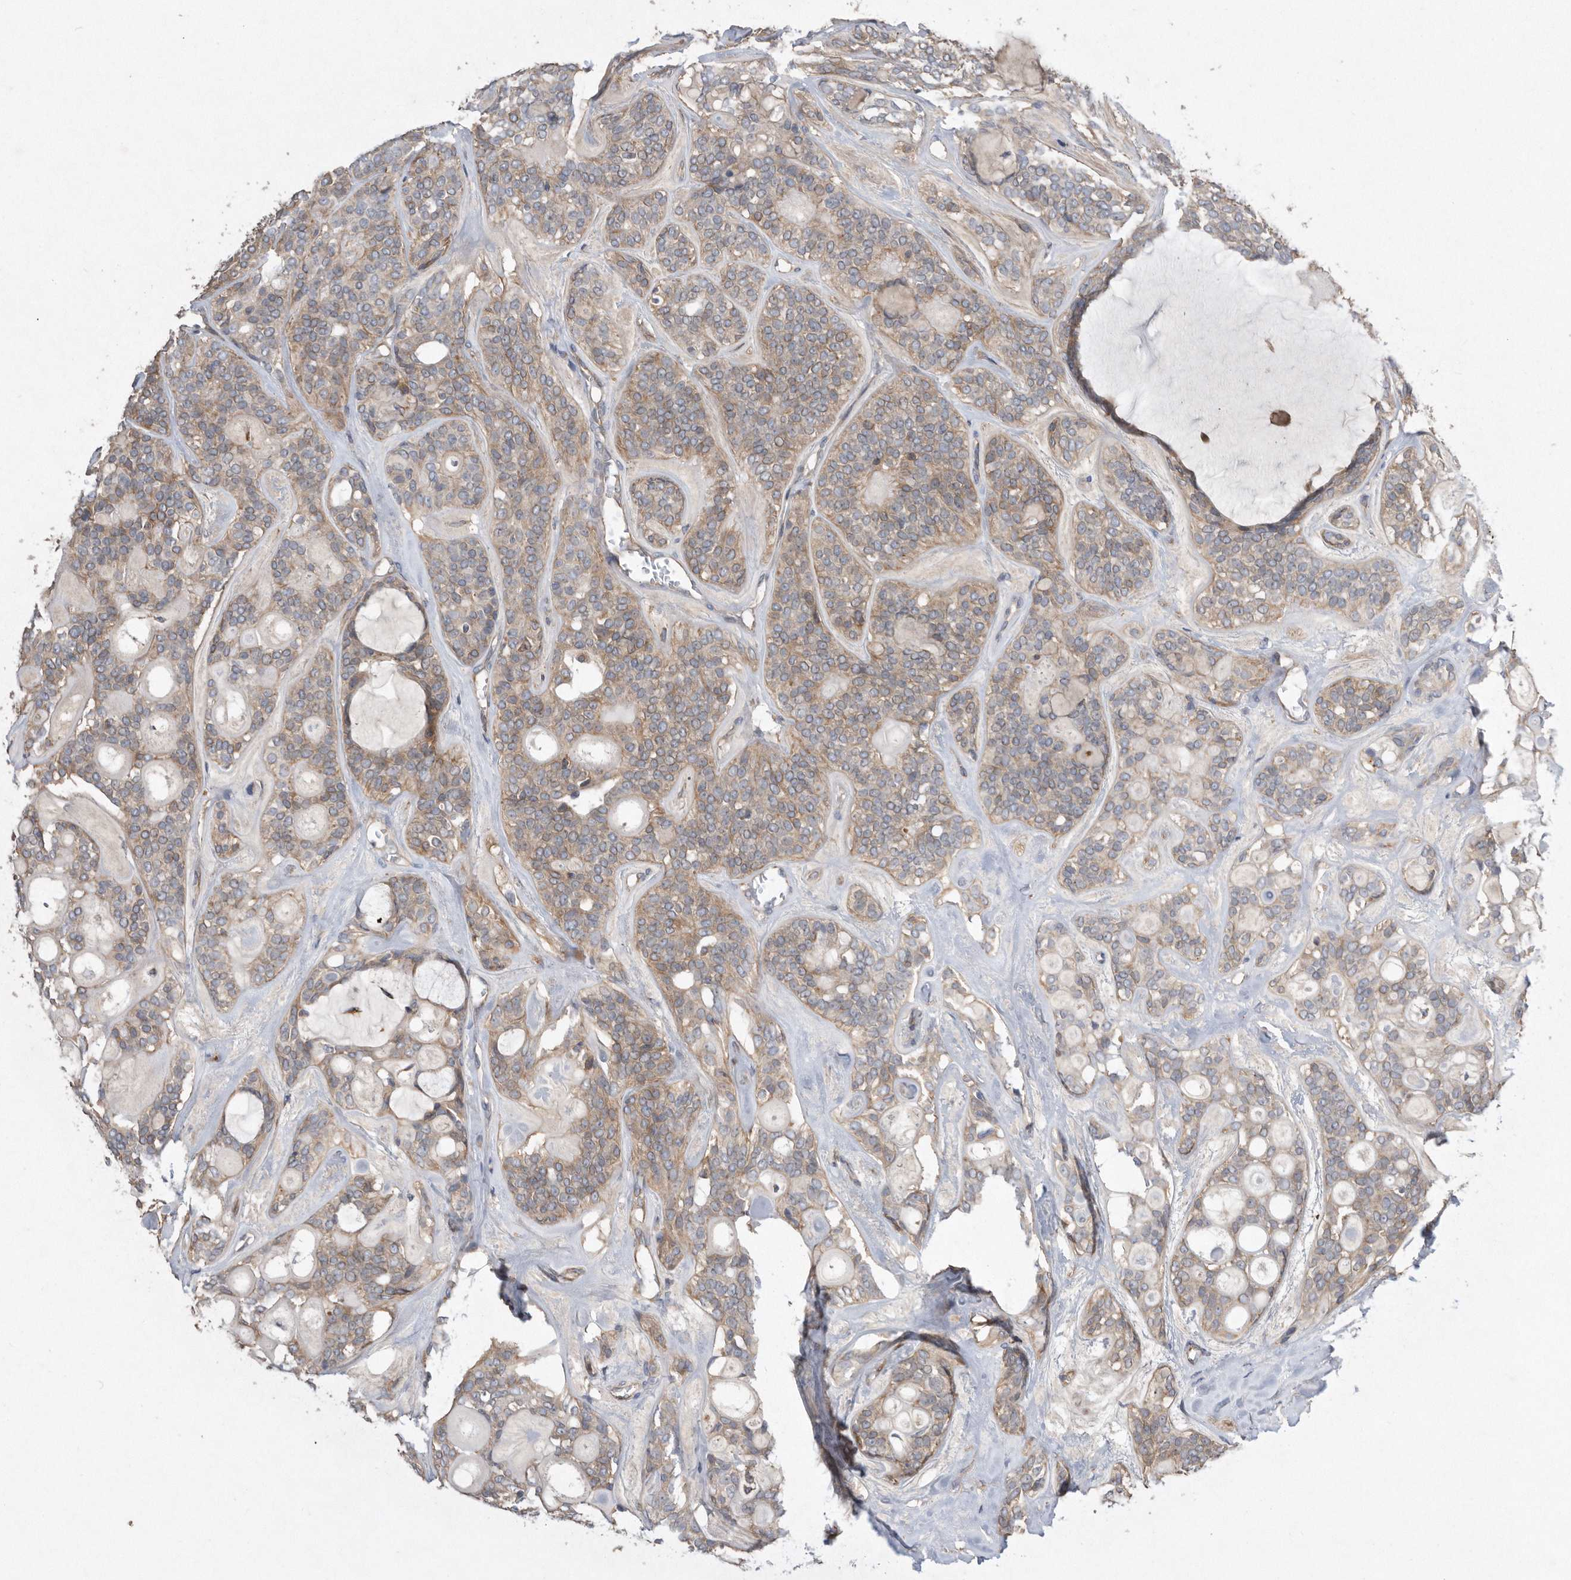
{"staining": {"intensity": "weak", "quantity": "25%-75%", "location": "cytoplasmic/membranous"}, "tissue": "head and neck cancer", "cell_type": "Tumor cells", "image_type": "cancer", "snomed": [{"axis": "morphology", "description": "Adenocarcinoma, NOS"}, {"axis": "topography", "description": "Head-Neck"}], "caption": "Immunohistochemical staining of head and neck cancer (adenocarcinoma) shows low levels of weak cytoplasmic/membranous expression in approximately 25%-75% of tumor cells.", "gene": "PON2", "patient": {"sex": "male", "age": 66}}